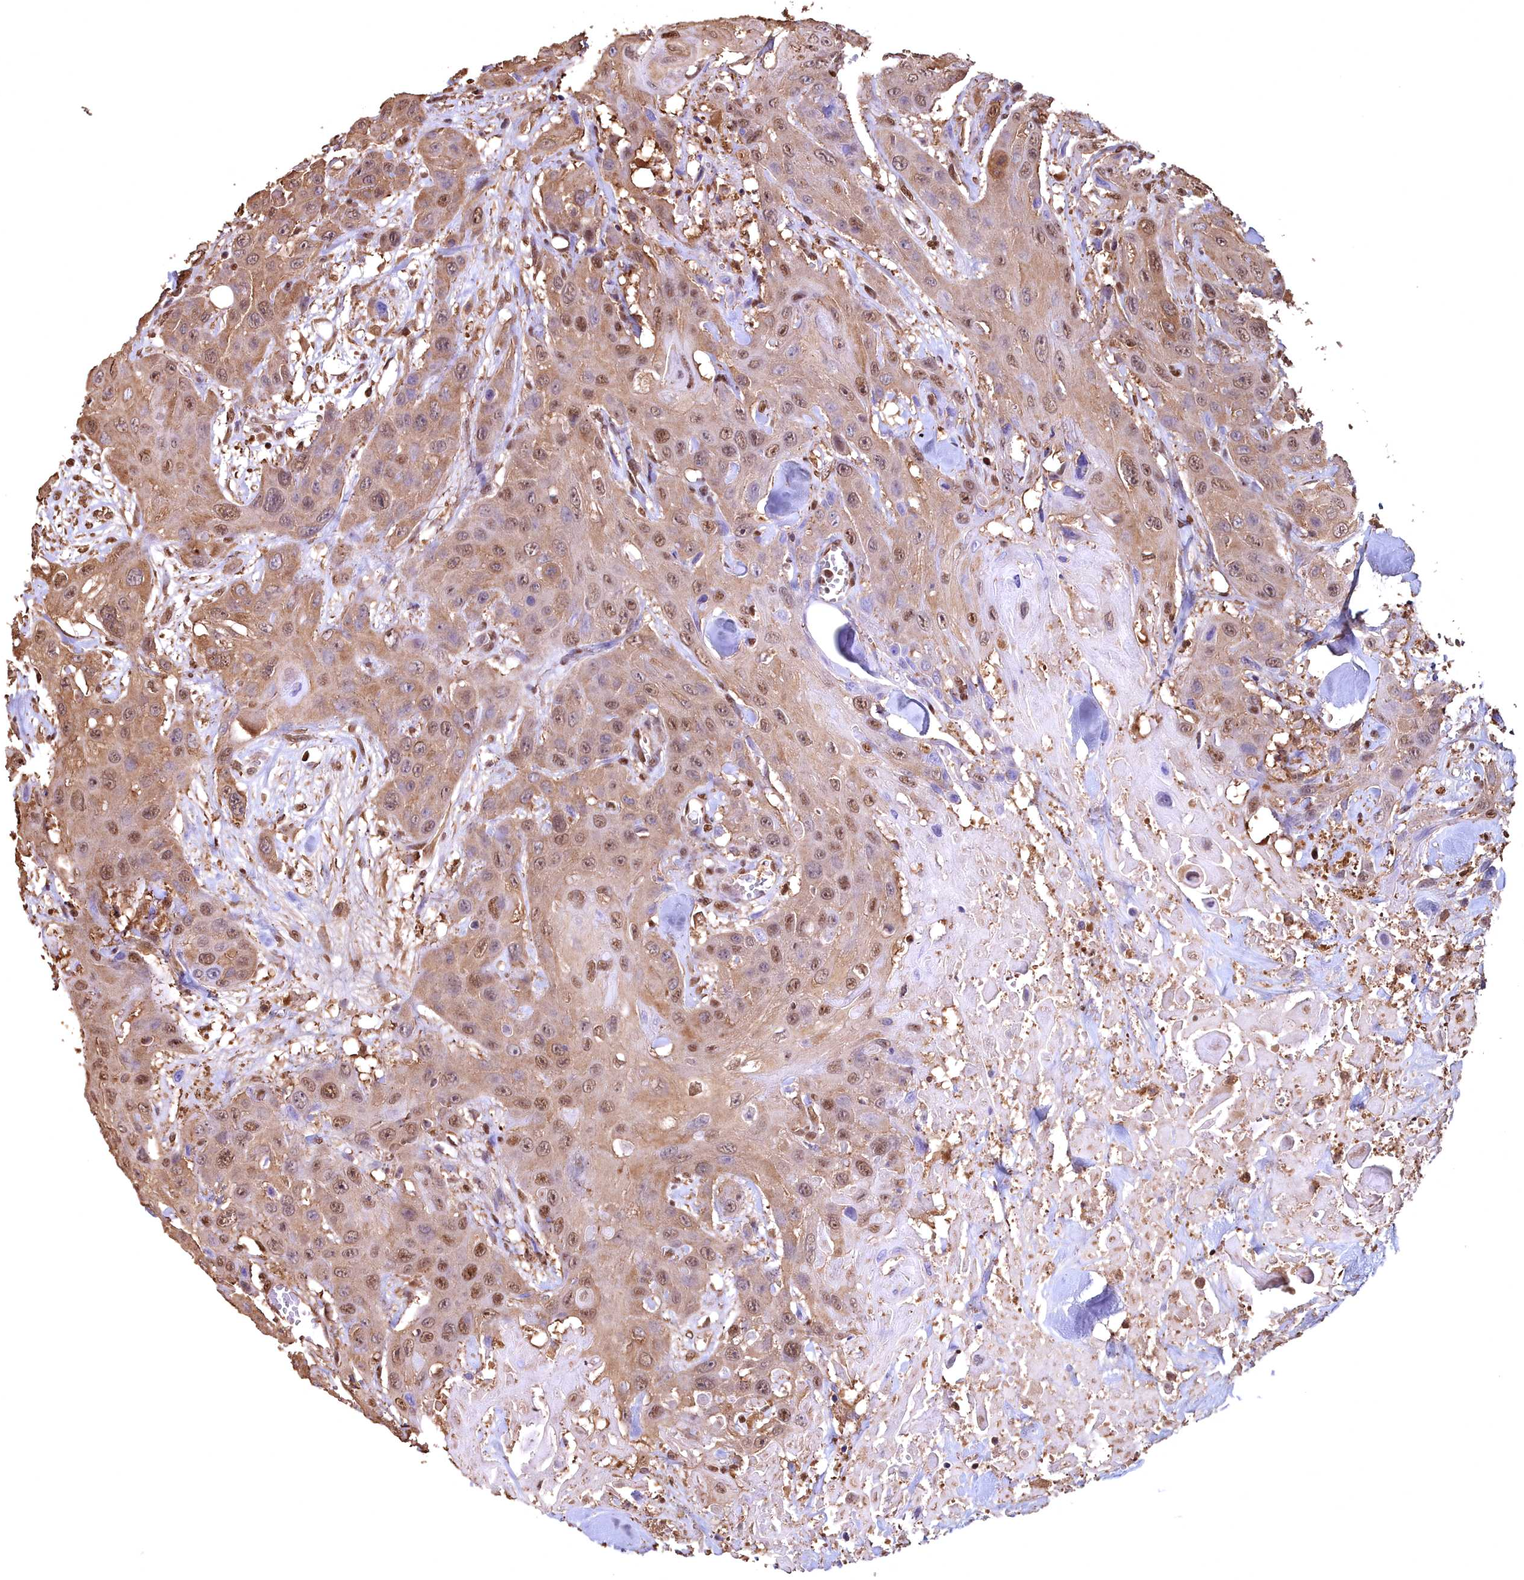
{"staining": {"intensity": "moderate", "quantity": ">75%", "location": "cytoplasmic/membranous,nuclear"}, "tissue": "head and neck cancer", "cell_type": "Tumor cells", "image_type": "cancer", "snomed": [{"axis": "morphology", "description": "Squamous cell carcinoma, NOS"}, {"axis": "topography", "description": "Head-Neck"}], "caption": "Human head and neck cancer (squamous cell carcinoma) stained with a brown dye exhibits moderate cytoplasmic/membranous and nuclear positive staining in about >75% of tumor cells.", "gene": "GAPDH", "patient": {"sex": "male", "age": 81}}